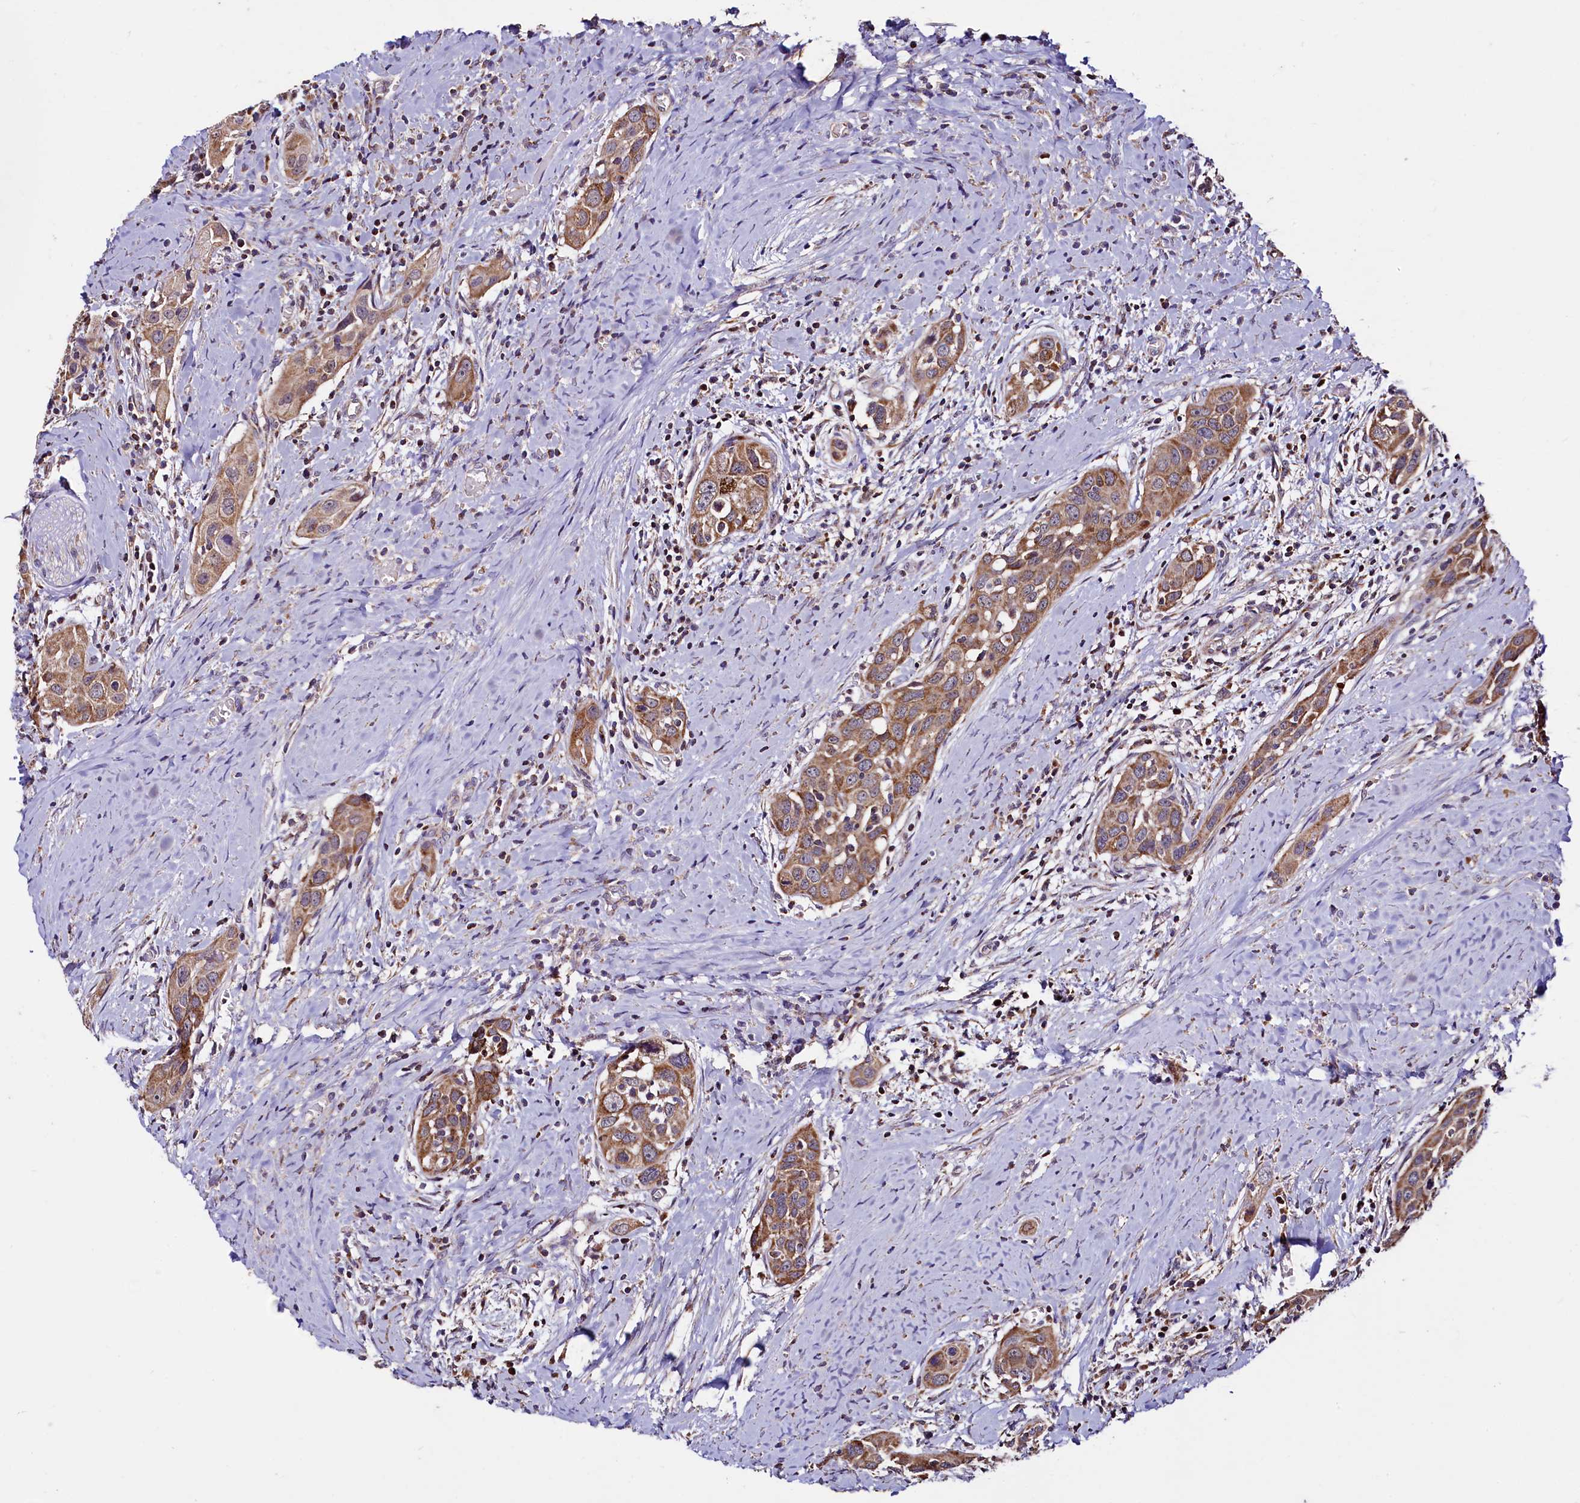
{"staining": {"intensity": "moderate", "quantity": ">75%", "location": "cytoplasmic/membranous"}, "tissue": "head and neck cancer", "cell_type": "Tumor cells", "image_type": "cancer", "snomed": [{"axis": "morphology", "description": "Squamous cell carcinoma, NOS"}, {"axis": "topography", "description": "Oral tissue"}, {"axis": "topography", "description": "Head-Neck"}], "caption": "A brown stain shows moderate cytoplasmic/membranous positivity of a protein in squamous cell carcinoma (head and neck) tumor cells.", "gene": "STARD5", "patient": {"sex": "female", "age": 50}}